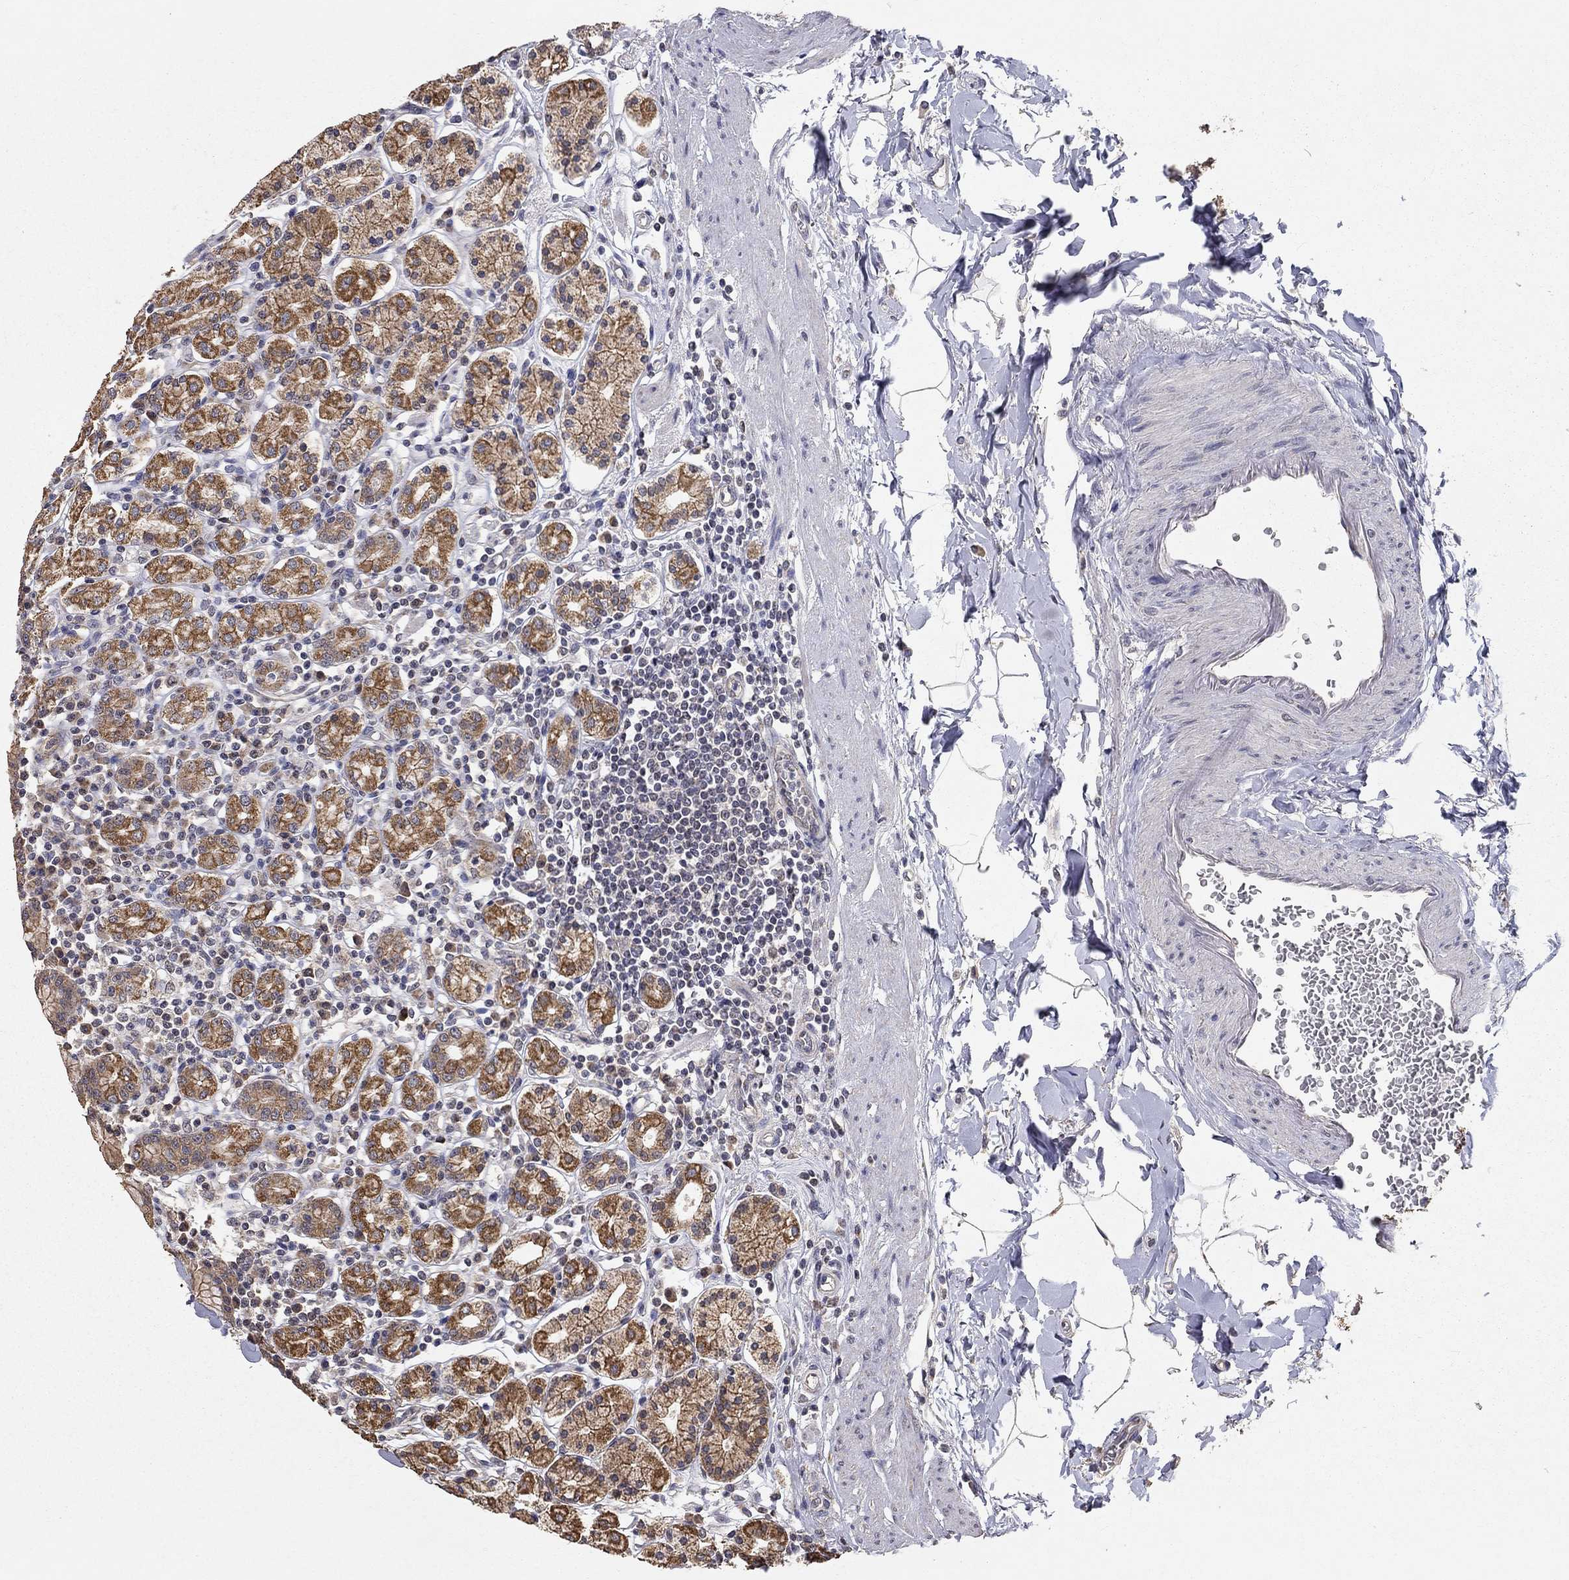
{"staining": {"intensity": "strong", "quantity": ">75%", "location": "cytoplasmic/membranous"}, "tissue": "stomach", "cell_type": "Glandular cells", "image_type": "normal", "snomed": [{"axis": "morphology", "description": "Normal tissue, NOS"}, {"axis": "topography", "description": "Stomach, upper"}, {"axis": "topography", "description": "Stomach"}], "caption": "Immunohistochemistry staining of unremarkable stomach, which reveals high levels of strong cytoplasmic/membranous expression in approximately >75% of glandular cells indicating strong cytoplasmic/membranous protein positivity. The staining was performed using DAB (brown) for protein detection and nuclei were counterstained in hematoxylin (blue).", "gene": "ANKRA2", "patient": {"sex": "male", "age": 62}}